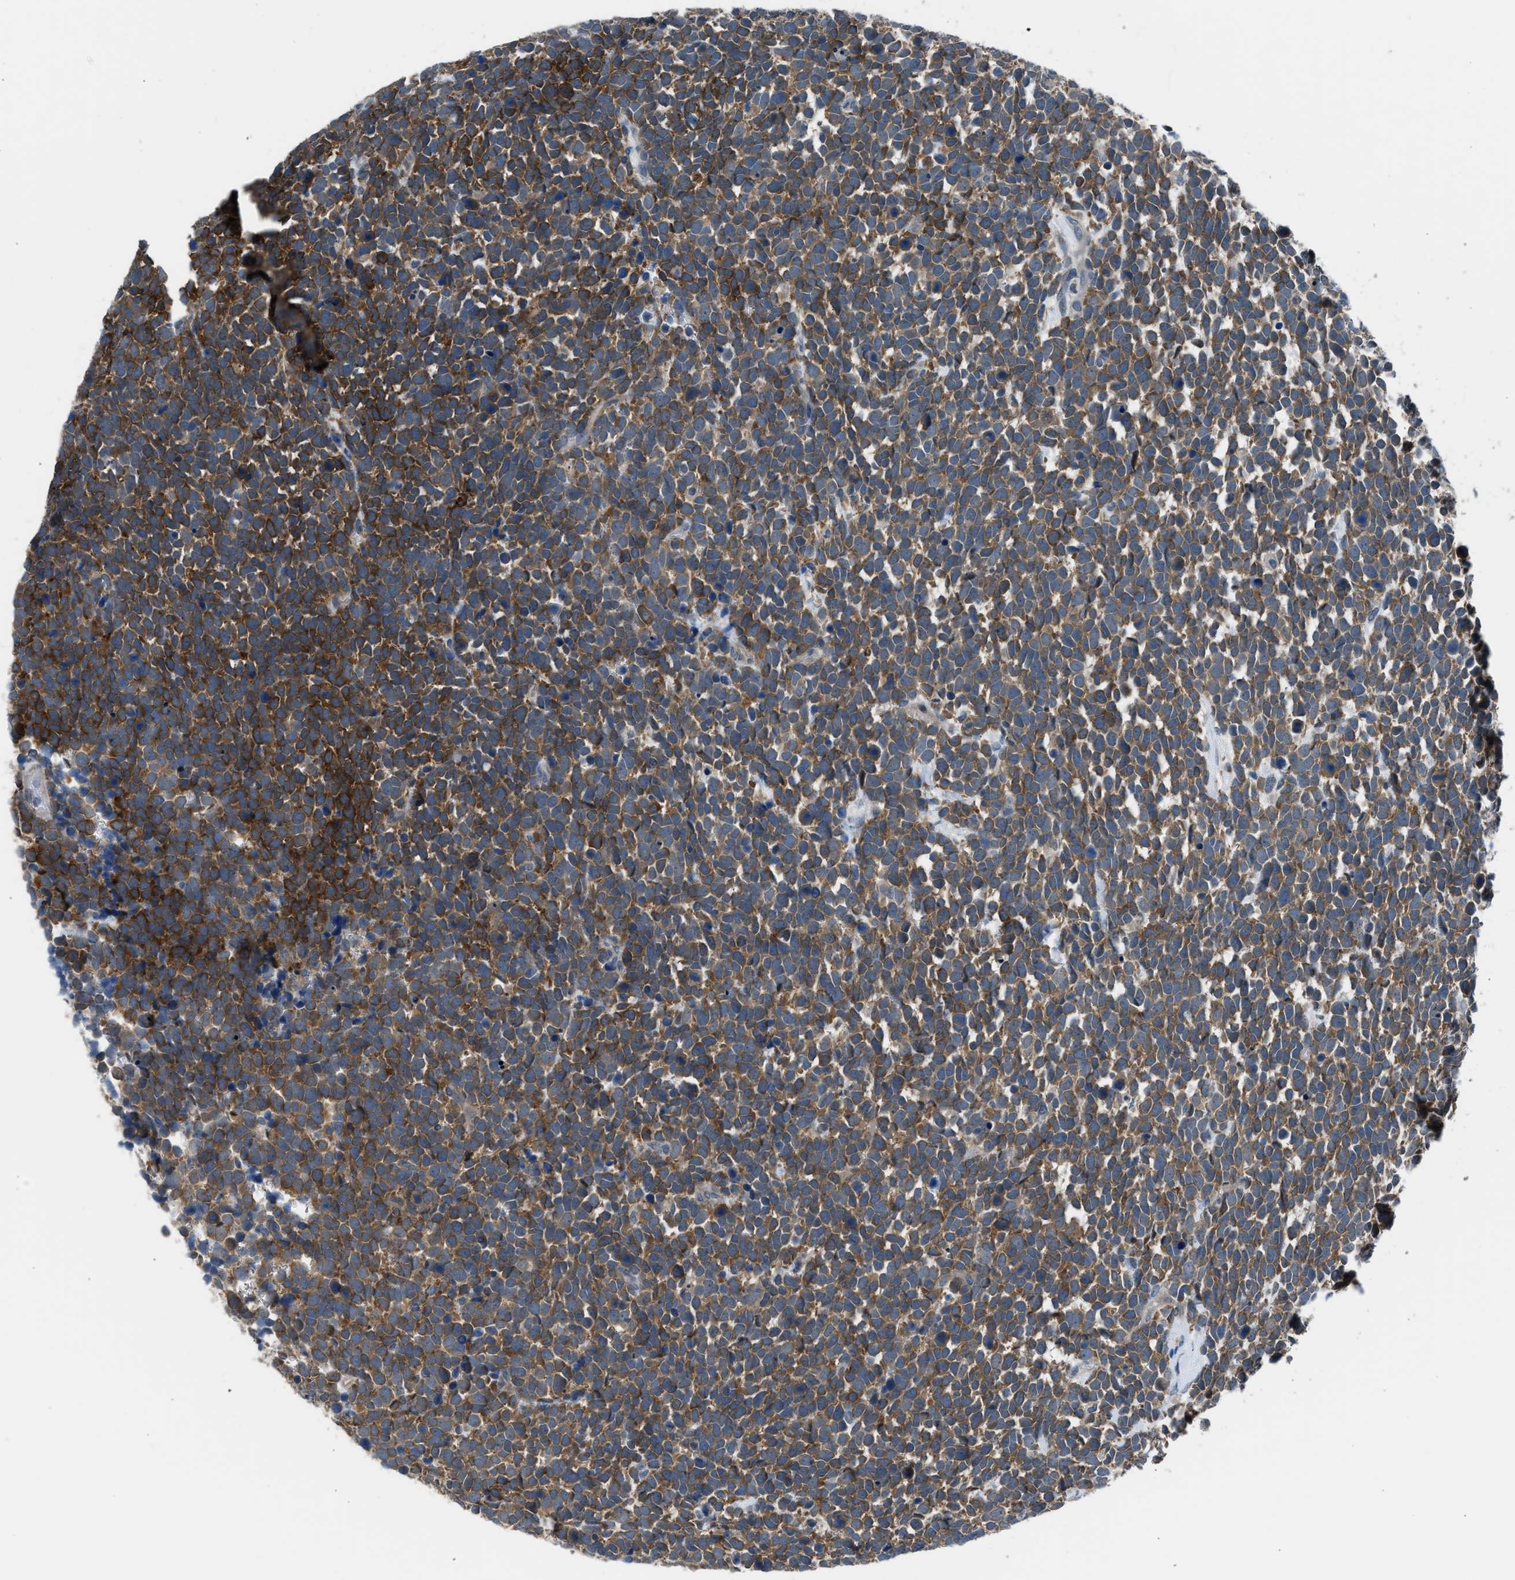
{"staining": {"intensity": "strong", "quantity": ">75%", "location": "cytoplasmic/membranous"}, "tissue": "urothelial cancer", "cell_type": "Tumor cells", "image_type": "cancer", "snomed": [{"axis": "morphology", "description": "Urothelial carcinoma, High grade"}, {"axis": "topography", "description": "Urinary bladder"}], "caption": "Immunohistochemistry (IHC) histopathology image of neoplastic tissue: human high-grade urothelial carcinoma stained using immunohistochemistry exhibits high levels of strong protein expression localized specifically in the cytoplasmic/membranous of tumor cells, appearing as a cytoplasmic/membranous brown color.", "gene": "LMLN", "patient": {"sex": "female", "age": 82}}